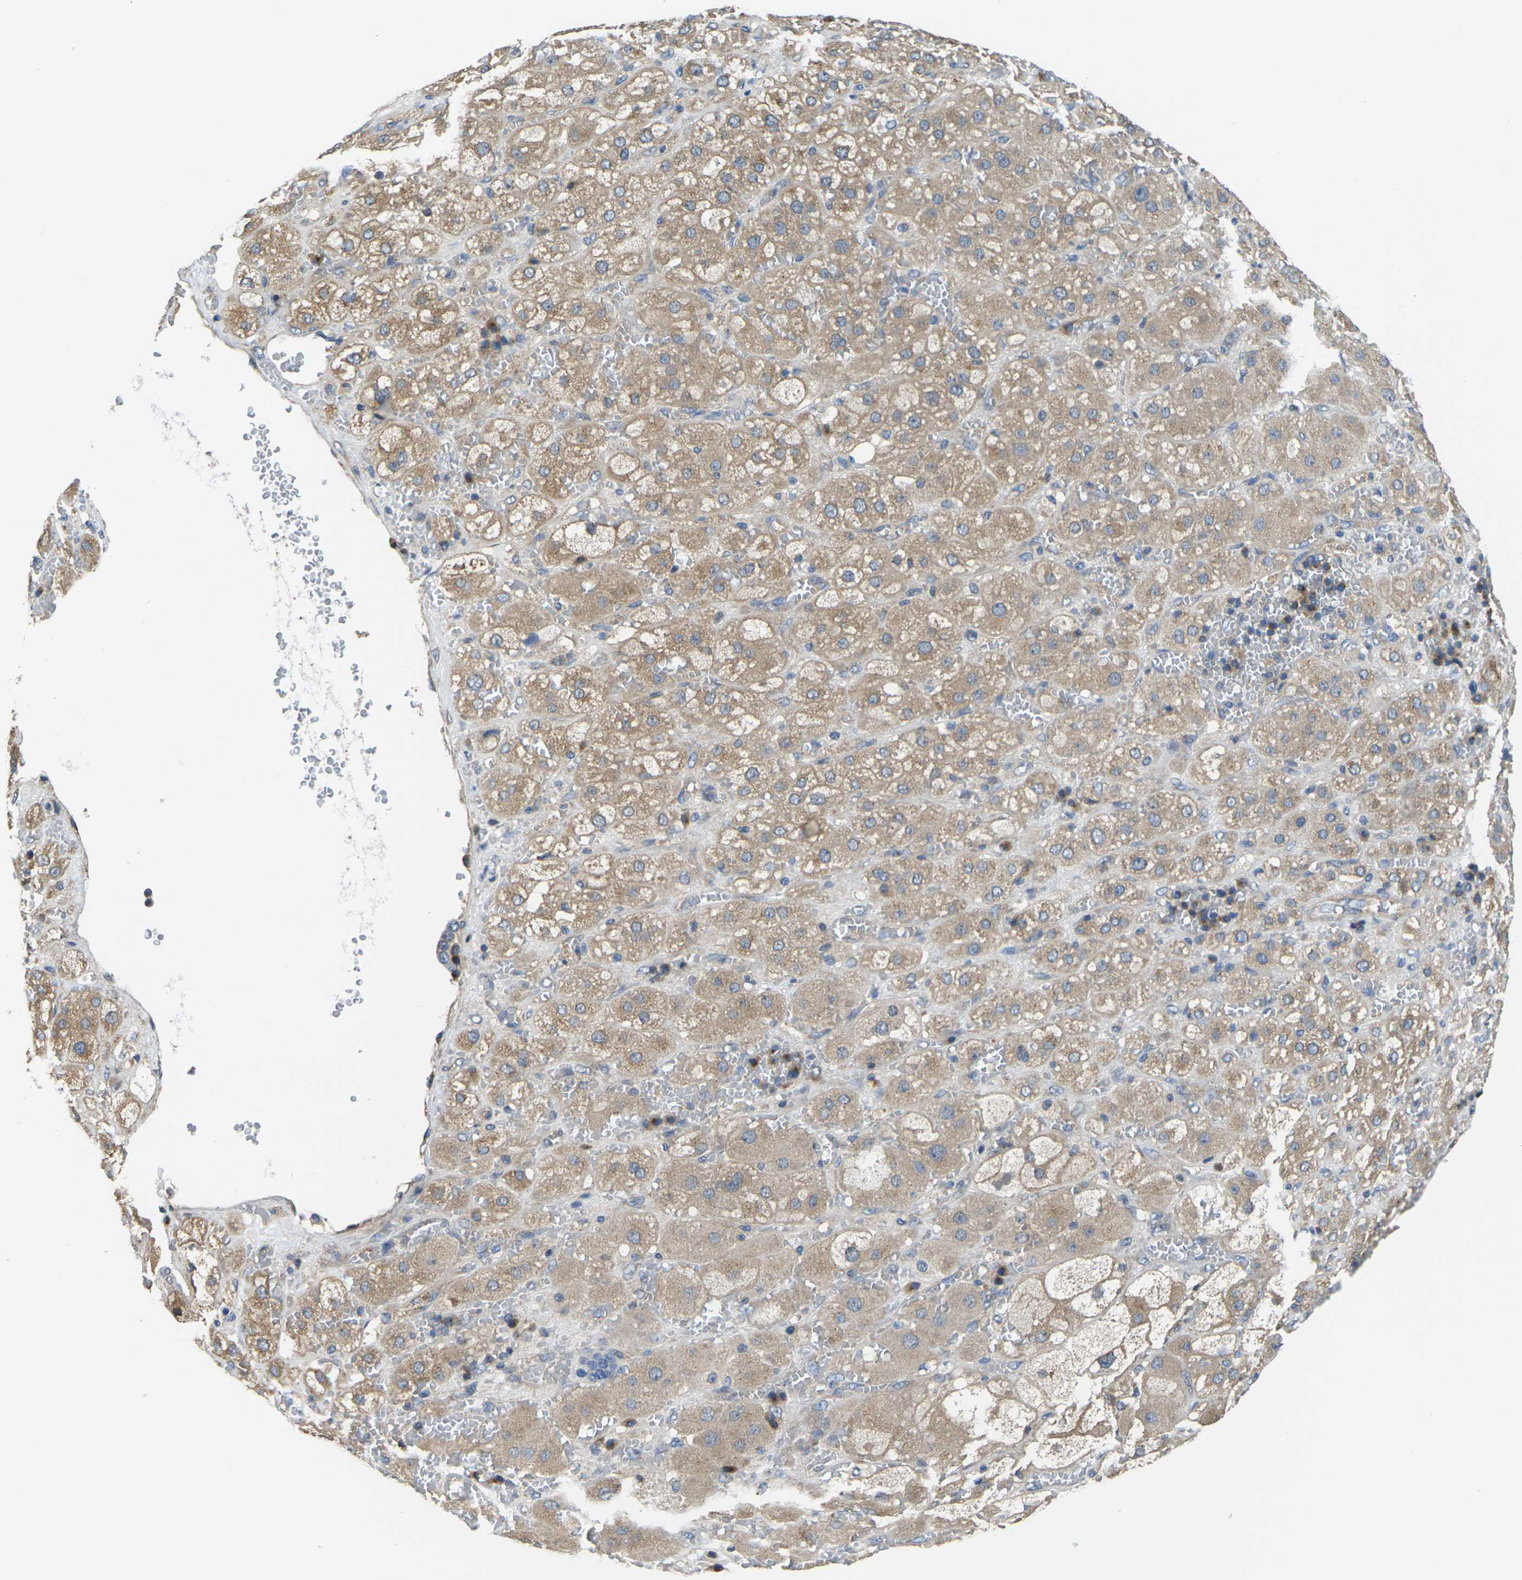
{"staining": {"intensity": "moderate", "quantity": ">75%", "location": "cytoplasmic/membranous"}, "tissue": "adrenal gland", "cell_type": "Glandular cells", "image_type": "normal", "snomed": [{"axis": "morphology", "description": "Normal tissue, NOS"}, {"axis": "topography", "description": "Adrenal gland"}], "caption": "Immunohistochemical staining of benign human adrenal gland exhibits medium levels of moderate cytoplasmic/membranous expression in about >75% of glandular cells. (IHC, brightfield microscopy, high magnification).", "gene": "TMCC2", "patient": {"sex": "female", "age": 47}}